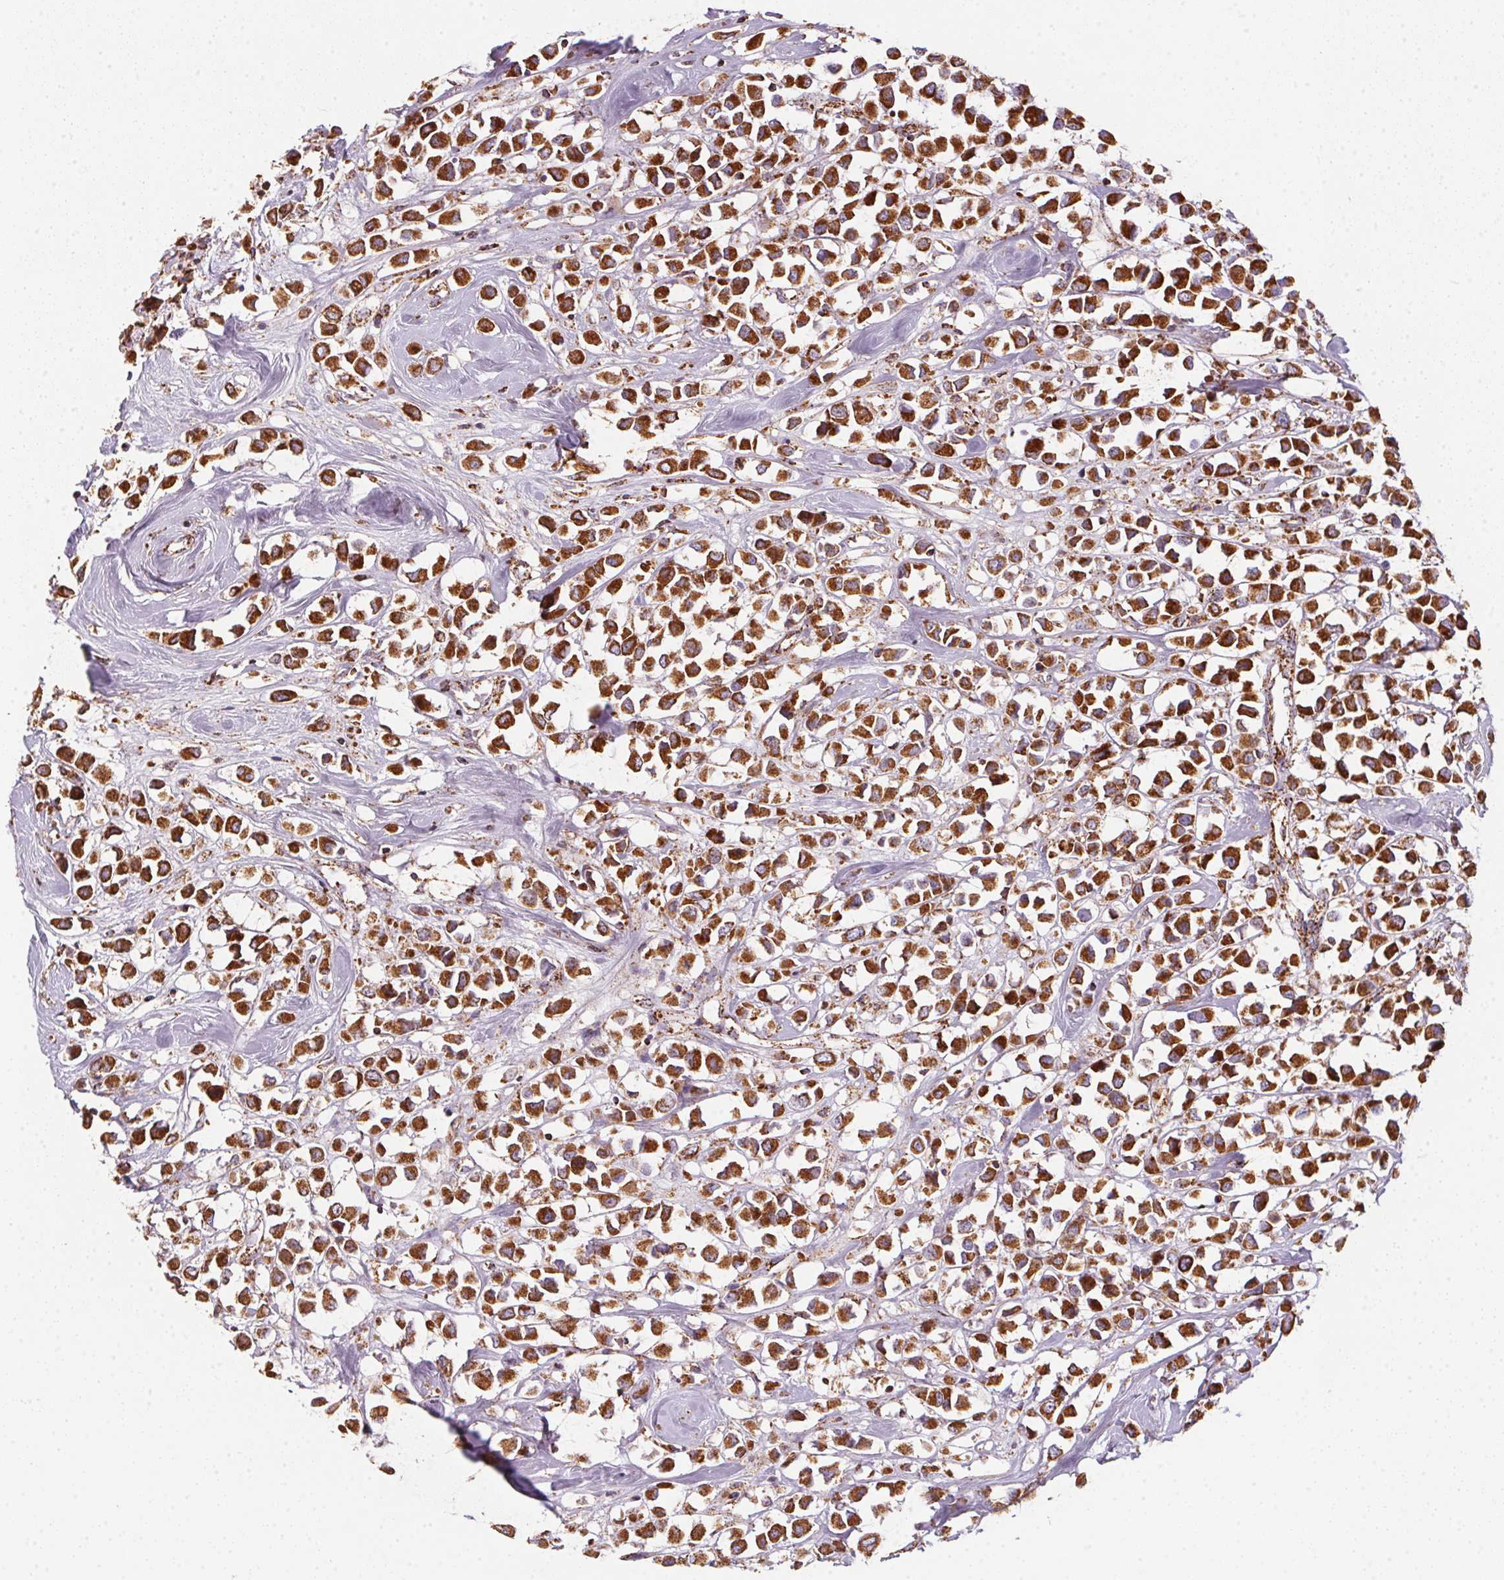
{"staining": {"intensity": "strong", "quantity": ">75%", "location": "cytoplasmic/membranous"}, "tissue": "breast cancer", "cell_type": "Tumor cells", "image_type": "cancer", "snomed": [{"axis": "morphology", "description": "Duct carcinoma"}, {"axis": "topography", "description": "Breast"}], "caption": "This is a photomicrograph of IHC staining of infiltrating ductal carcinoma (breast), which shows strong staining in the cytoplasmic/membranous of tumor cells.", "gene": "NDUFS2", "patient": {"sex": "female", "age": 61}}